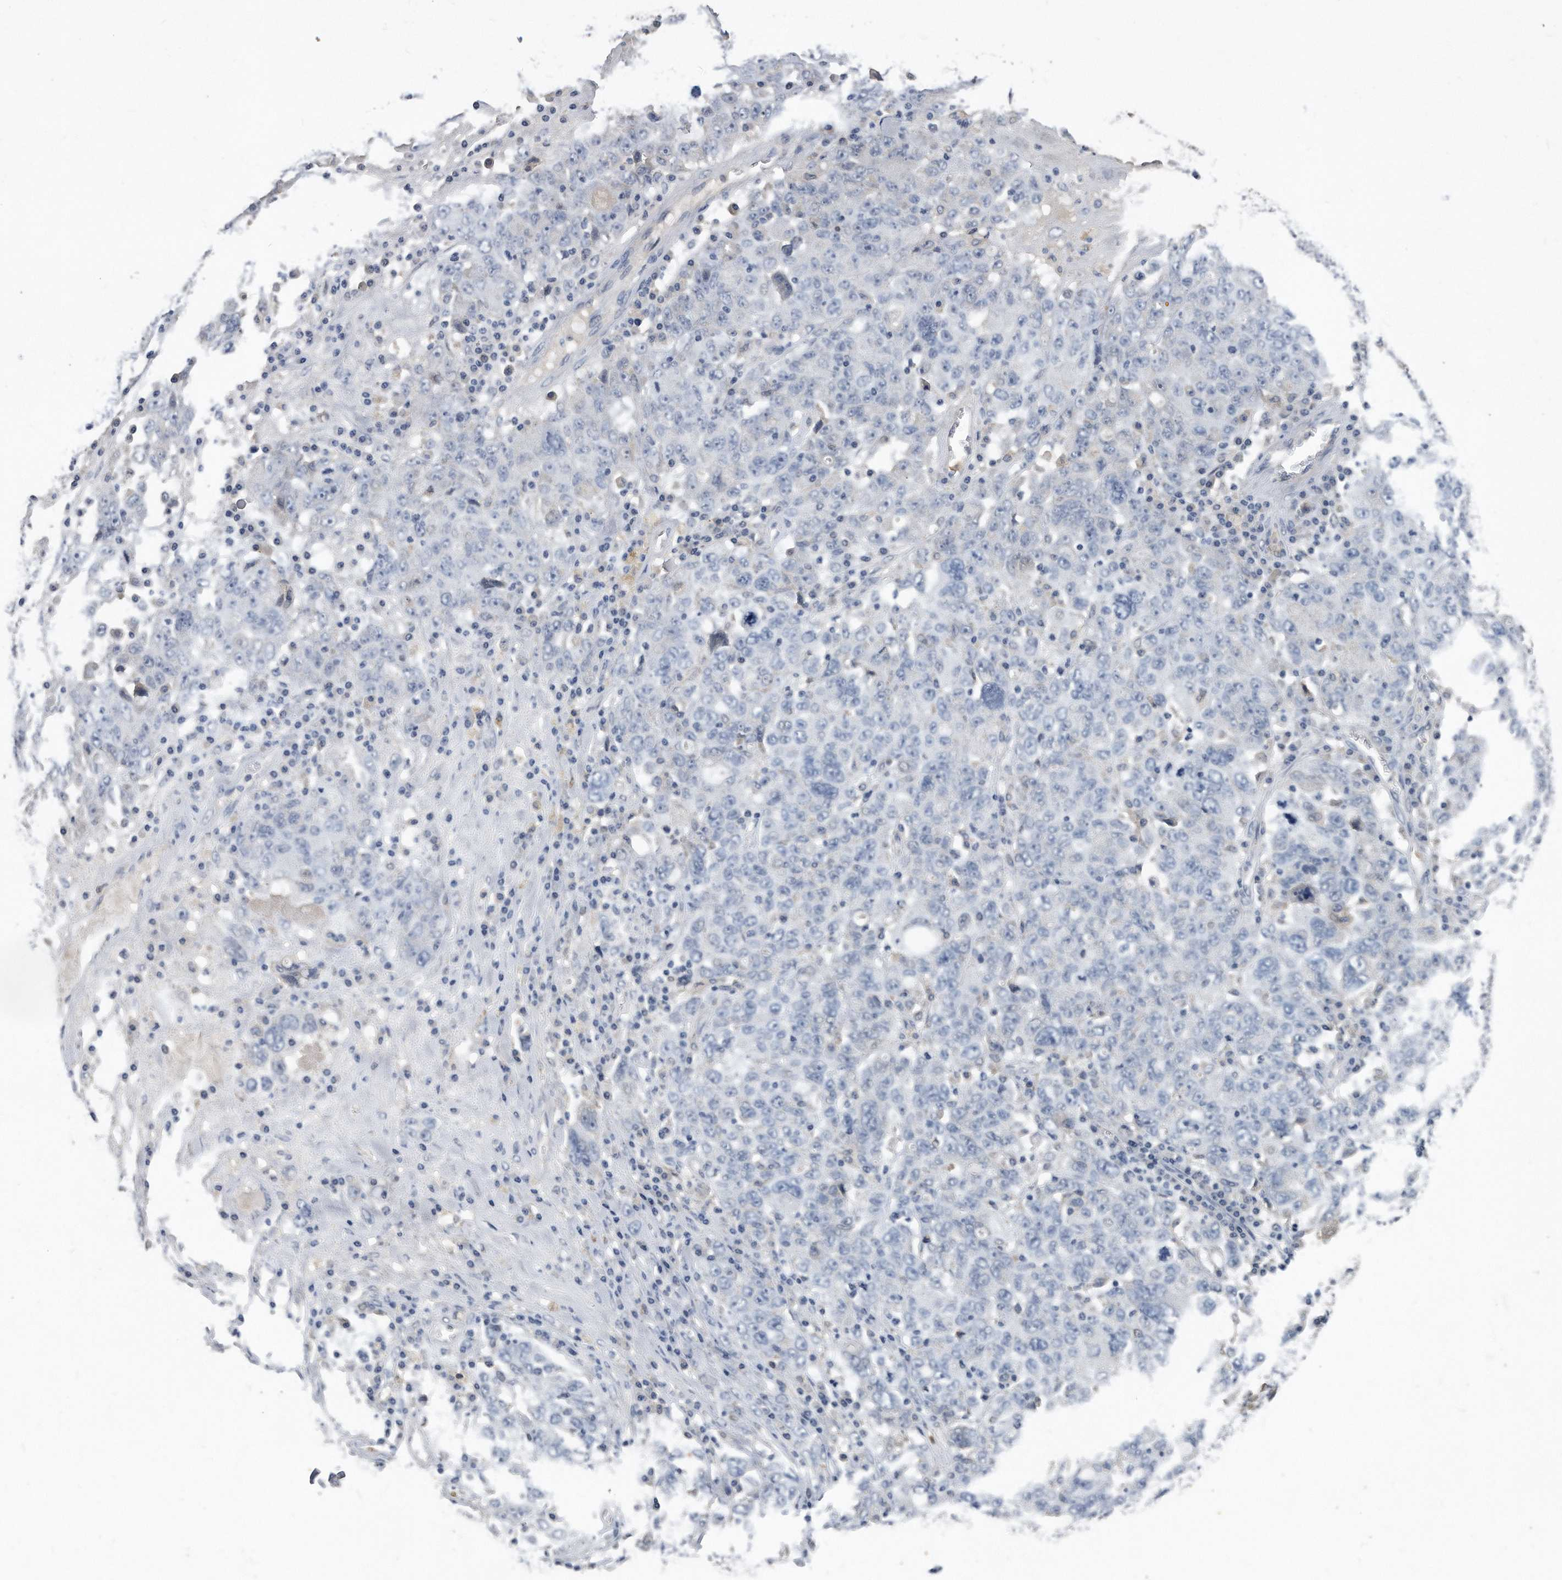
{"staining": {"intensity": "negative", "quantity": "none", "location": "none"}, "tissue": "ovarian cancer", "cell_type": "Tumor cells", "image_type": "cancer", "snomed": [{"axis": "morphology", "description": "Carcinoma, endometroid"}, {"axis": "topography", "description": "Ovary"}], "caption": "A high-resolution micrograph shows IHC staining of ovarian endometroid carcinoma, which demonstrates no significant positivity in tumor cells.", "gene": "HOMER3", "patient": {"sex": "female", "age": 62}}